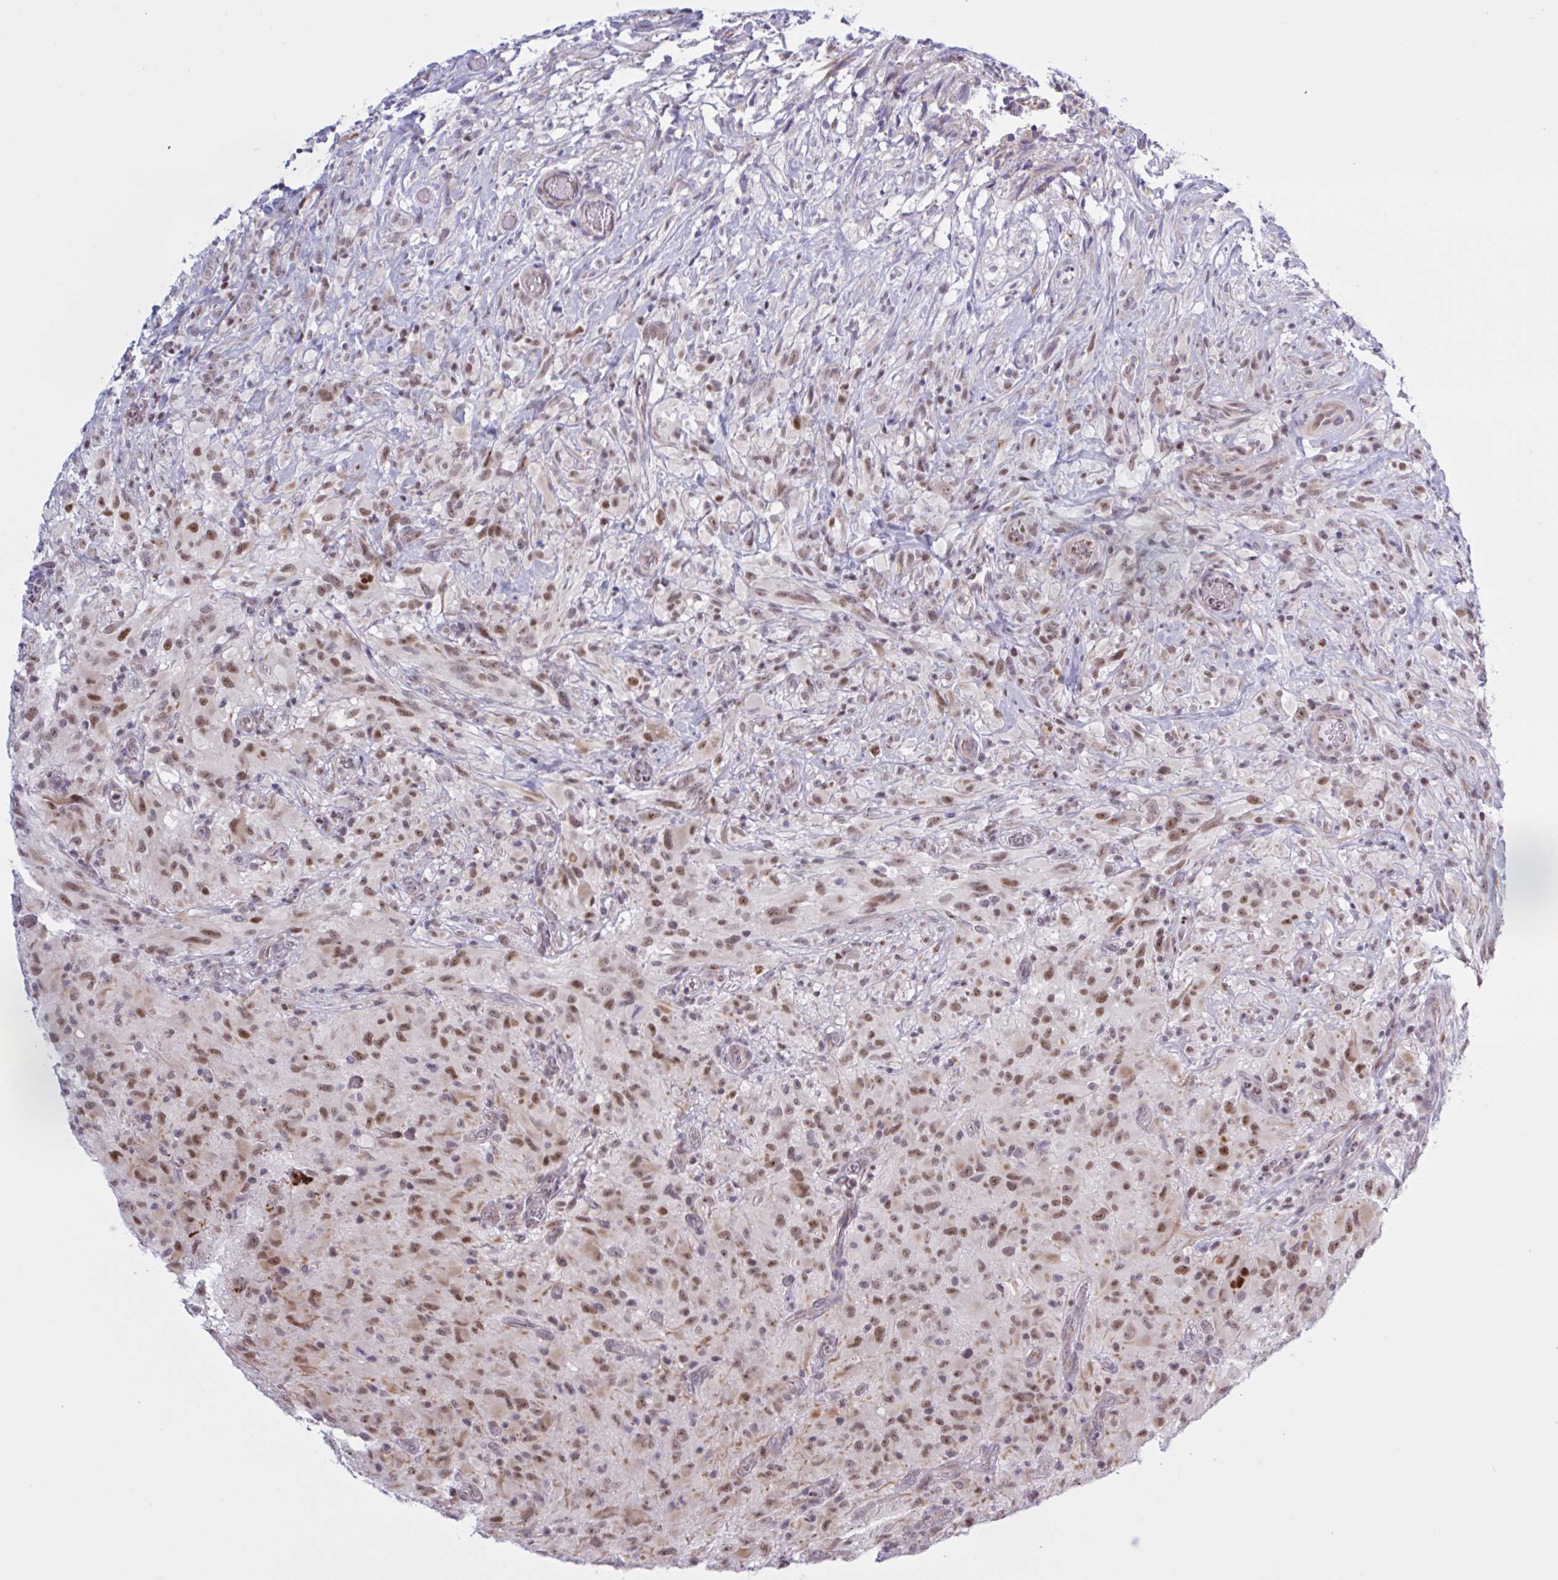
{"staining": {"intensity": "moderate", "quantity": ">75%", "location": "nuclear"}, "tissue": "glioma", "cell_type": "Tumor cells", "image_type": "cancer", "snomed": [{"axis": "morphology", "description": "Glioma, malignant, High grade"}, {"axis": "topography", "description": "Brain"}], "caption": "An IHC photomicrograph of neoplastic tissue is shown. Protein staining in brown labels moderate nuclear positivity in glioma within tumor cells.", "gene": "PRMT6", "patient": {"sex": "male", "age": 71}}